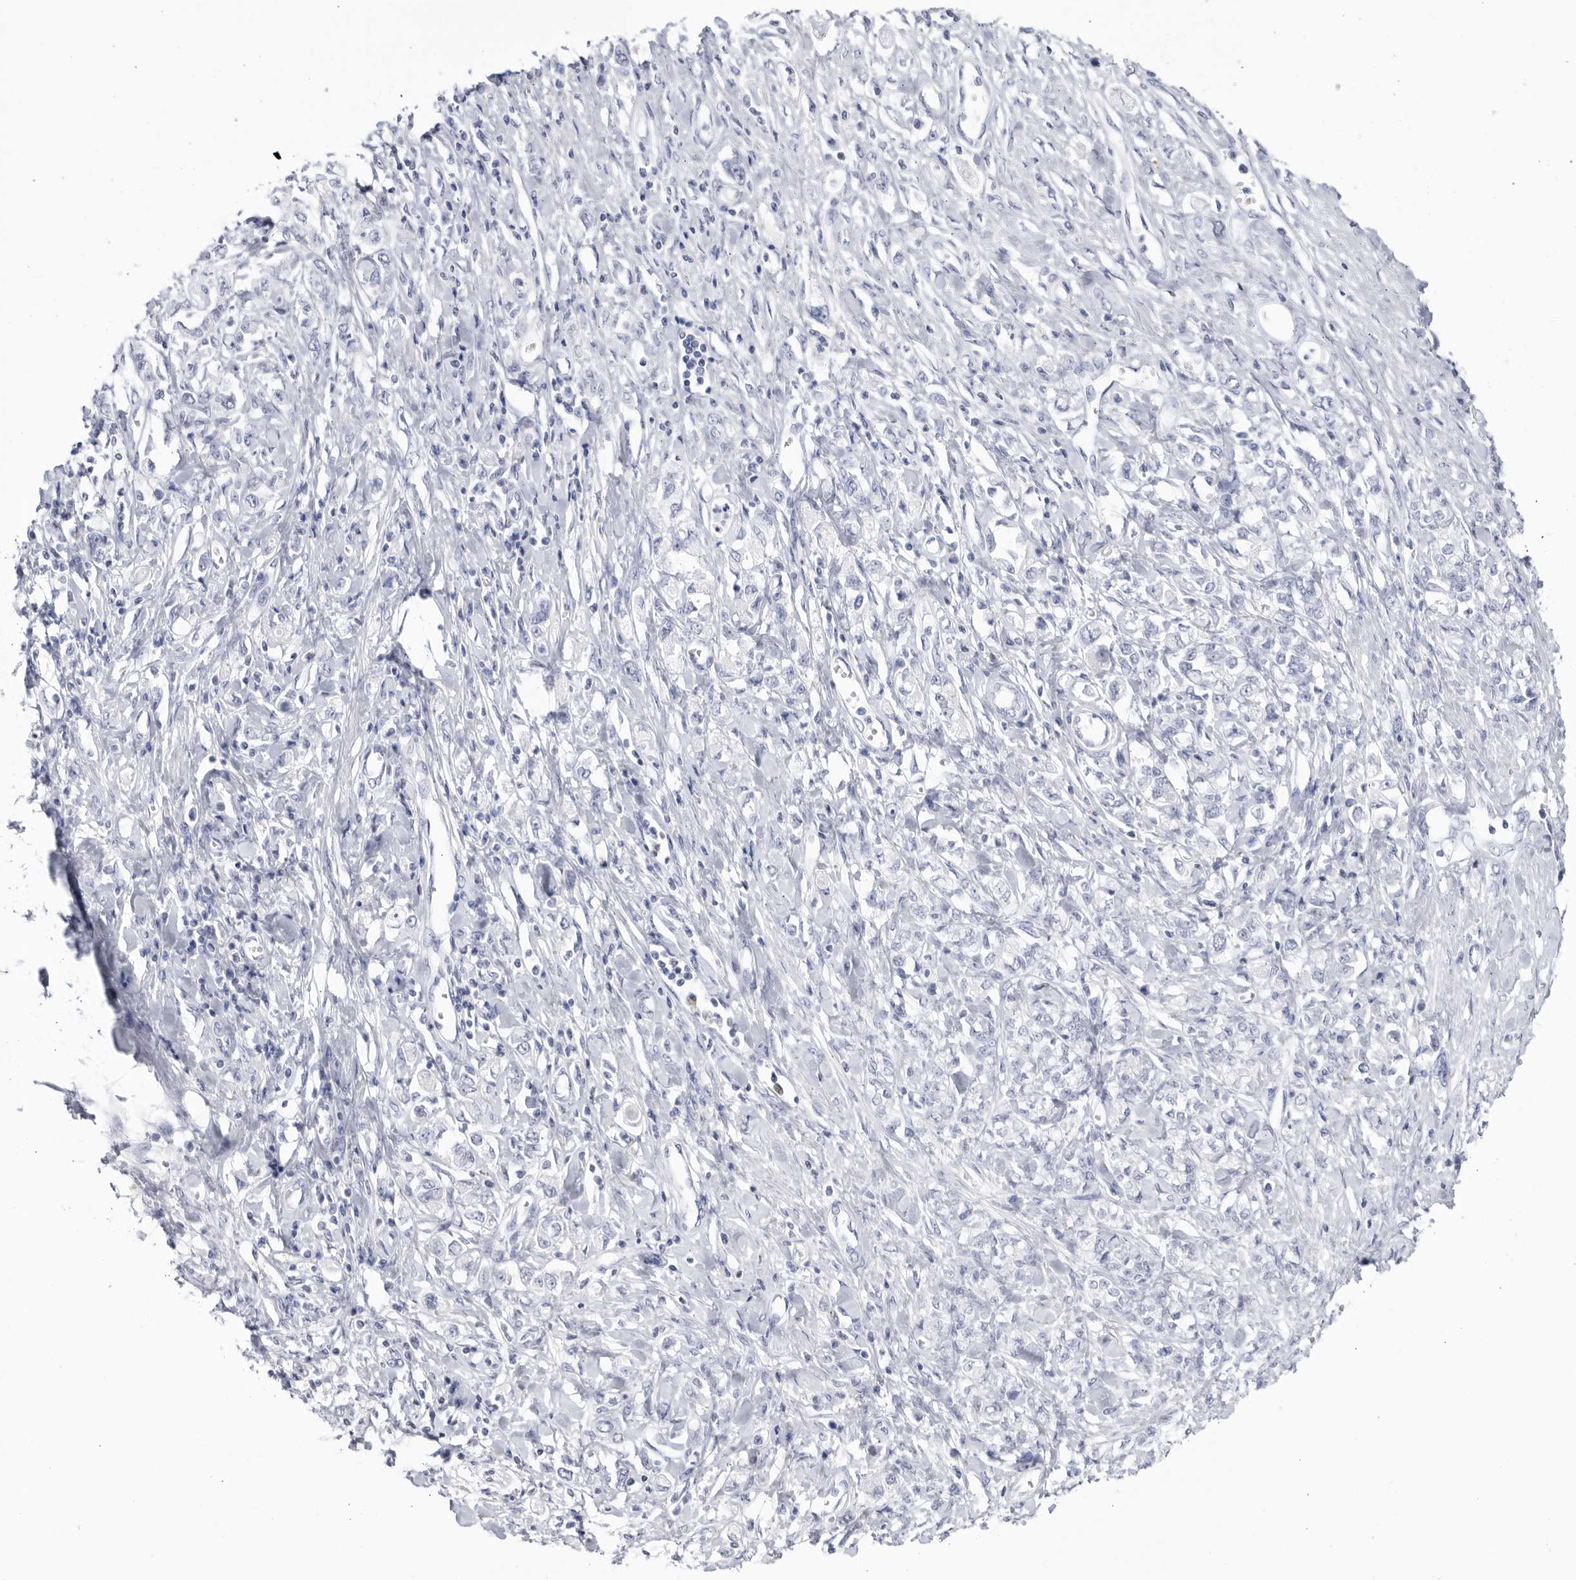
{"staining": {"intensity": "negative", "quantity": "none", "location": "none"}, "tissue": "stomach cancer", "cell_type": "Tumor cells", "image_type": "cancer", "snomed": [{"axis": "morphology", "description": "Adenocarcinoma, NOS"}, {"axis": "topography", "description": "Stomach"}], "caption": "This is a image of immunohistochemistry (IHC) staining of stomach cancer (adenocarcinoma), which shows no expression in tumor cells. The staining was performed using DAB (3,3'-diaminobenzidine) to visualize the protein expression in brown, while the nuclei were stained in blue with hematoxylin (Magnification: 20x).", "gene": "CNBD1", "patient": {"sex": "female", "age": 76}}